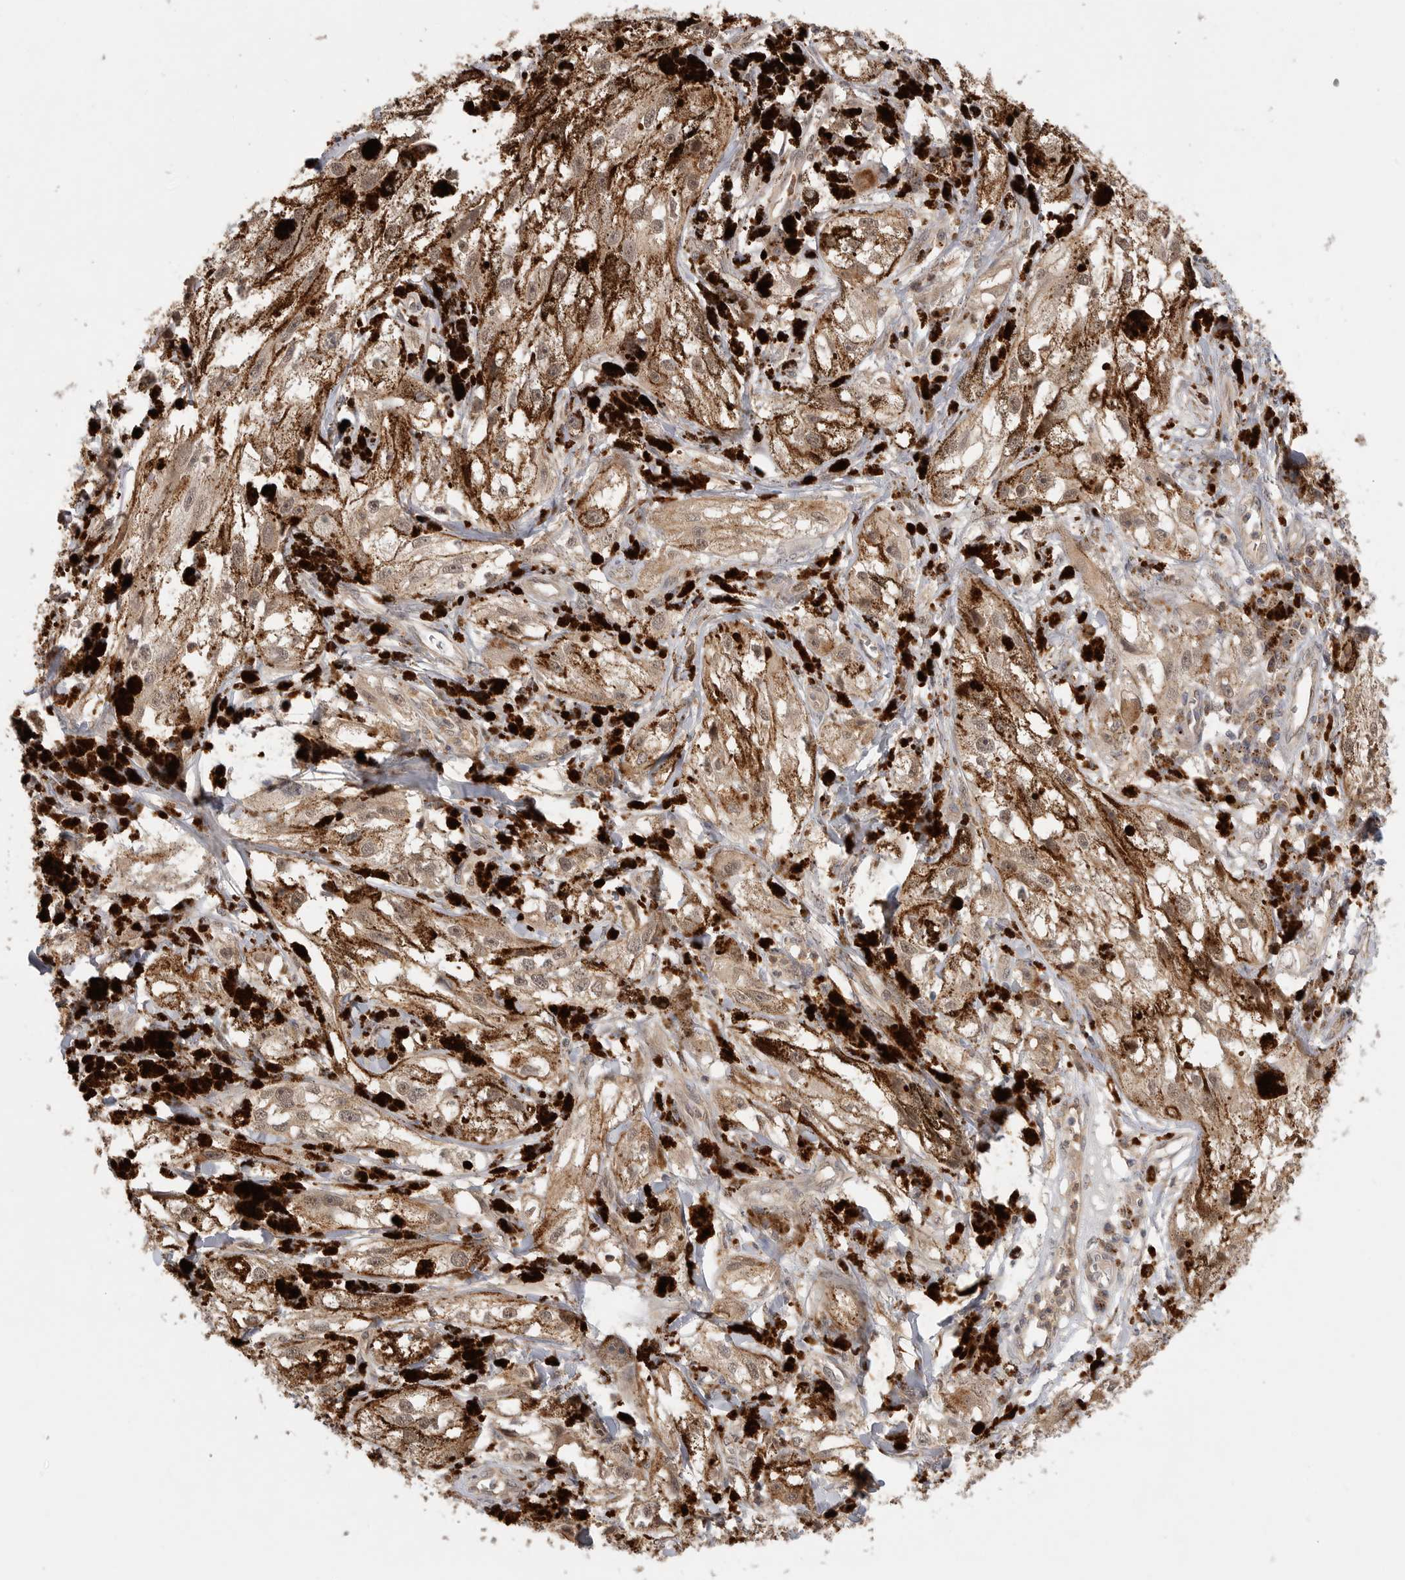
{"staining": {"intensity": "weak", "quantity": ">75%", "location": "cytoplasmic/membranous"}, "tissue": "melanoma", "cell_type": "Tumor cells", "image_type": "cancer", "snomed": [{"axis": "morphology", "description": "Malignant melanoma, NOS"}, {"axis": "topography", "description": "Skin"}], "caption": "The image shows a brown stain indicating the presence of a protein in the cytoplasmic/membranous of tumor cells in melanoma.", "gene": "ZNF232", "patient": {"sex": "male", "age": 88}}